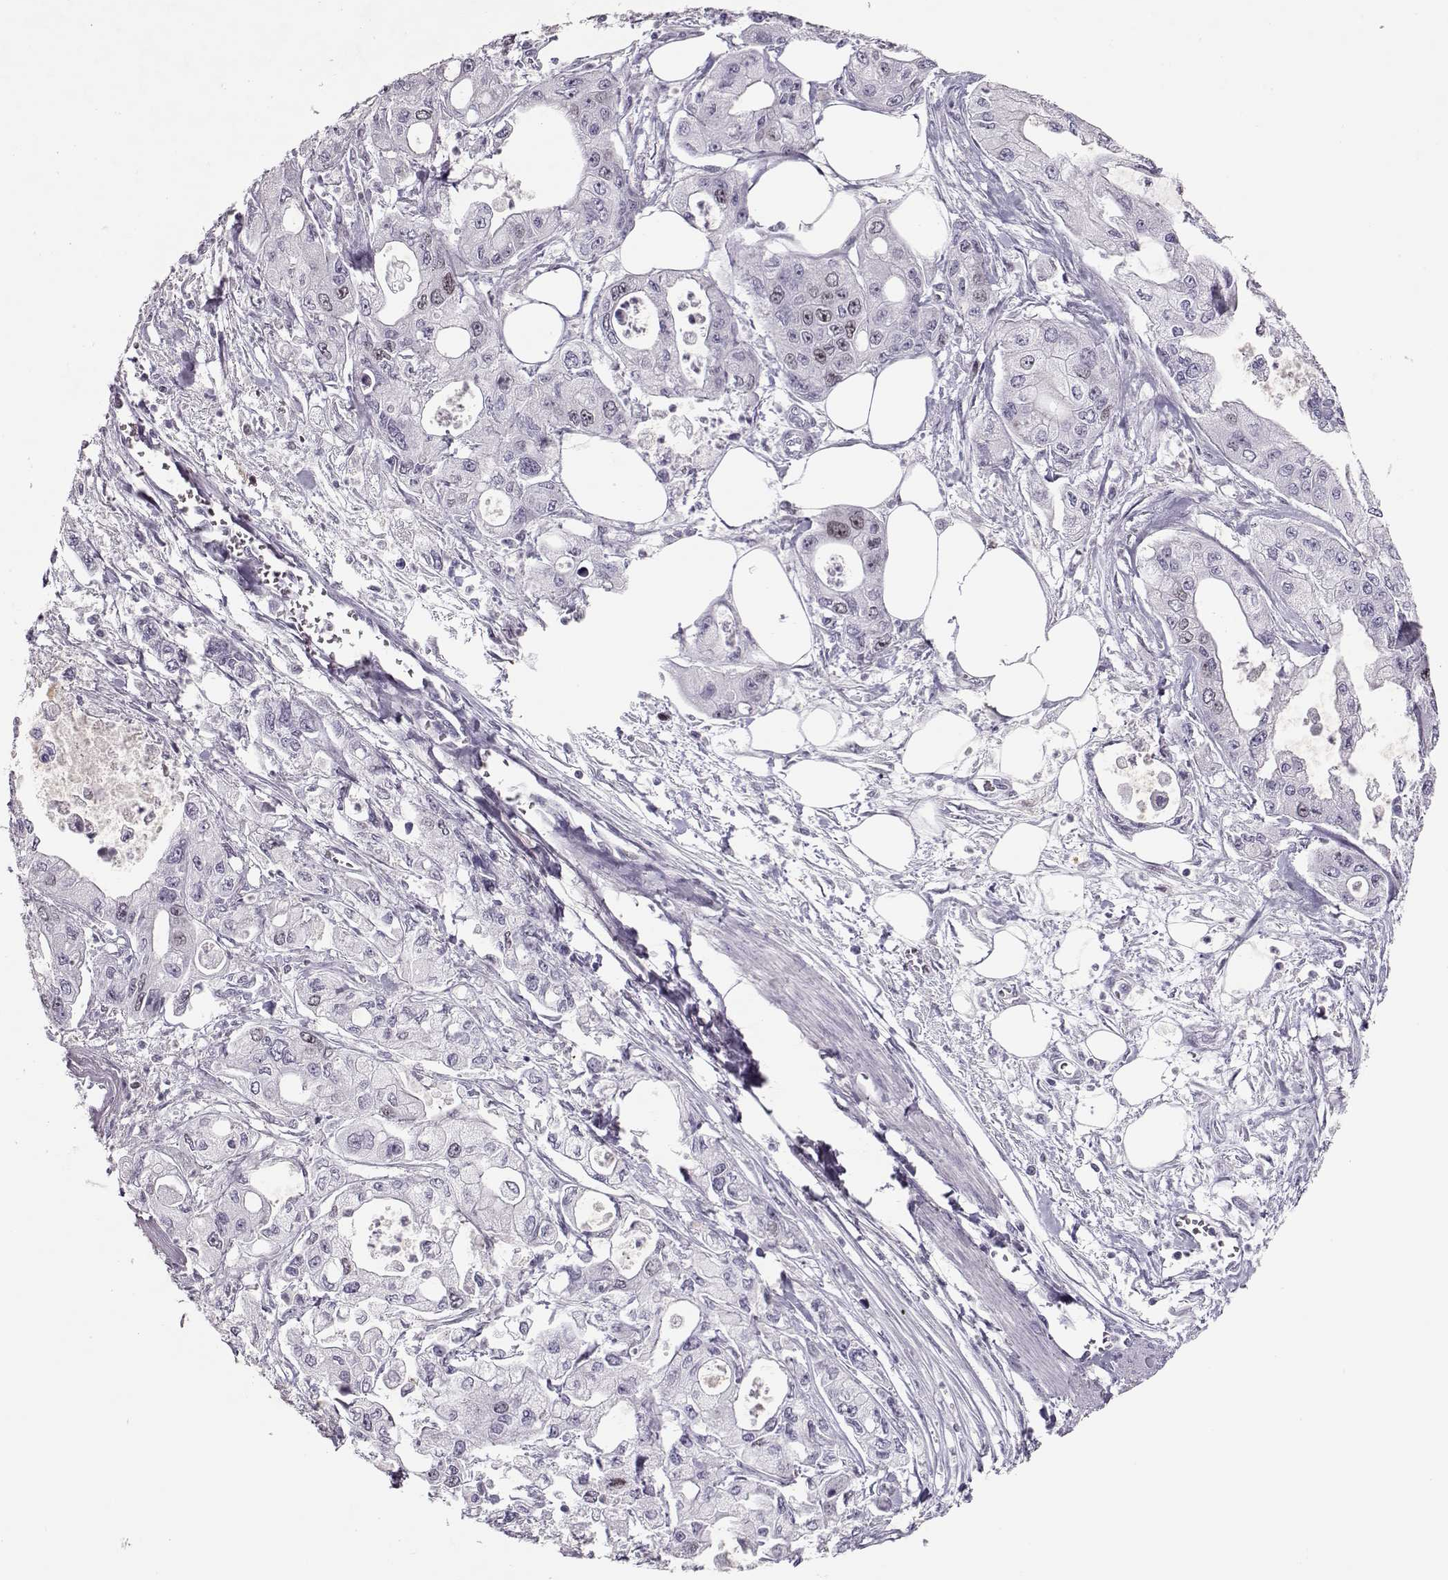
{"staining": {"intensity": "weak", "quantity": "<25%", "location": "nuclear"}, "tissue": "pancreatic cancer", "cell_type": "Tumor cells", "image_type": "cancer", "snomed": [{"axis": "morphology", "description": "Adenocarcinoma, NOS"}, {"axis": "topography", "description": "Pancreas"}], "caption": "High magnification brightfield microscopy of adenocarcinoma (pancreatic) stained with DAB (brown) and counterstained with hematoxylin (blue): tumor cells show no significant positivity.", "gene": "SGO1", "patient": {"sex": "male", "age": 70}}